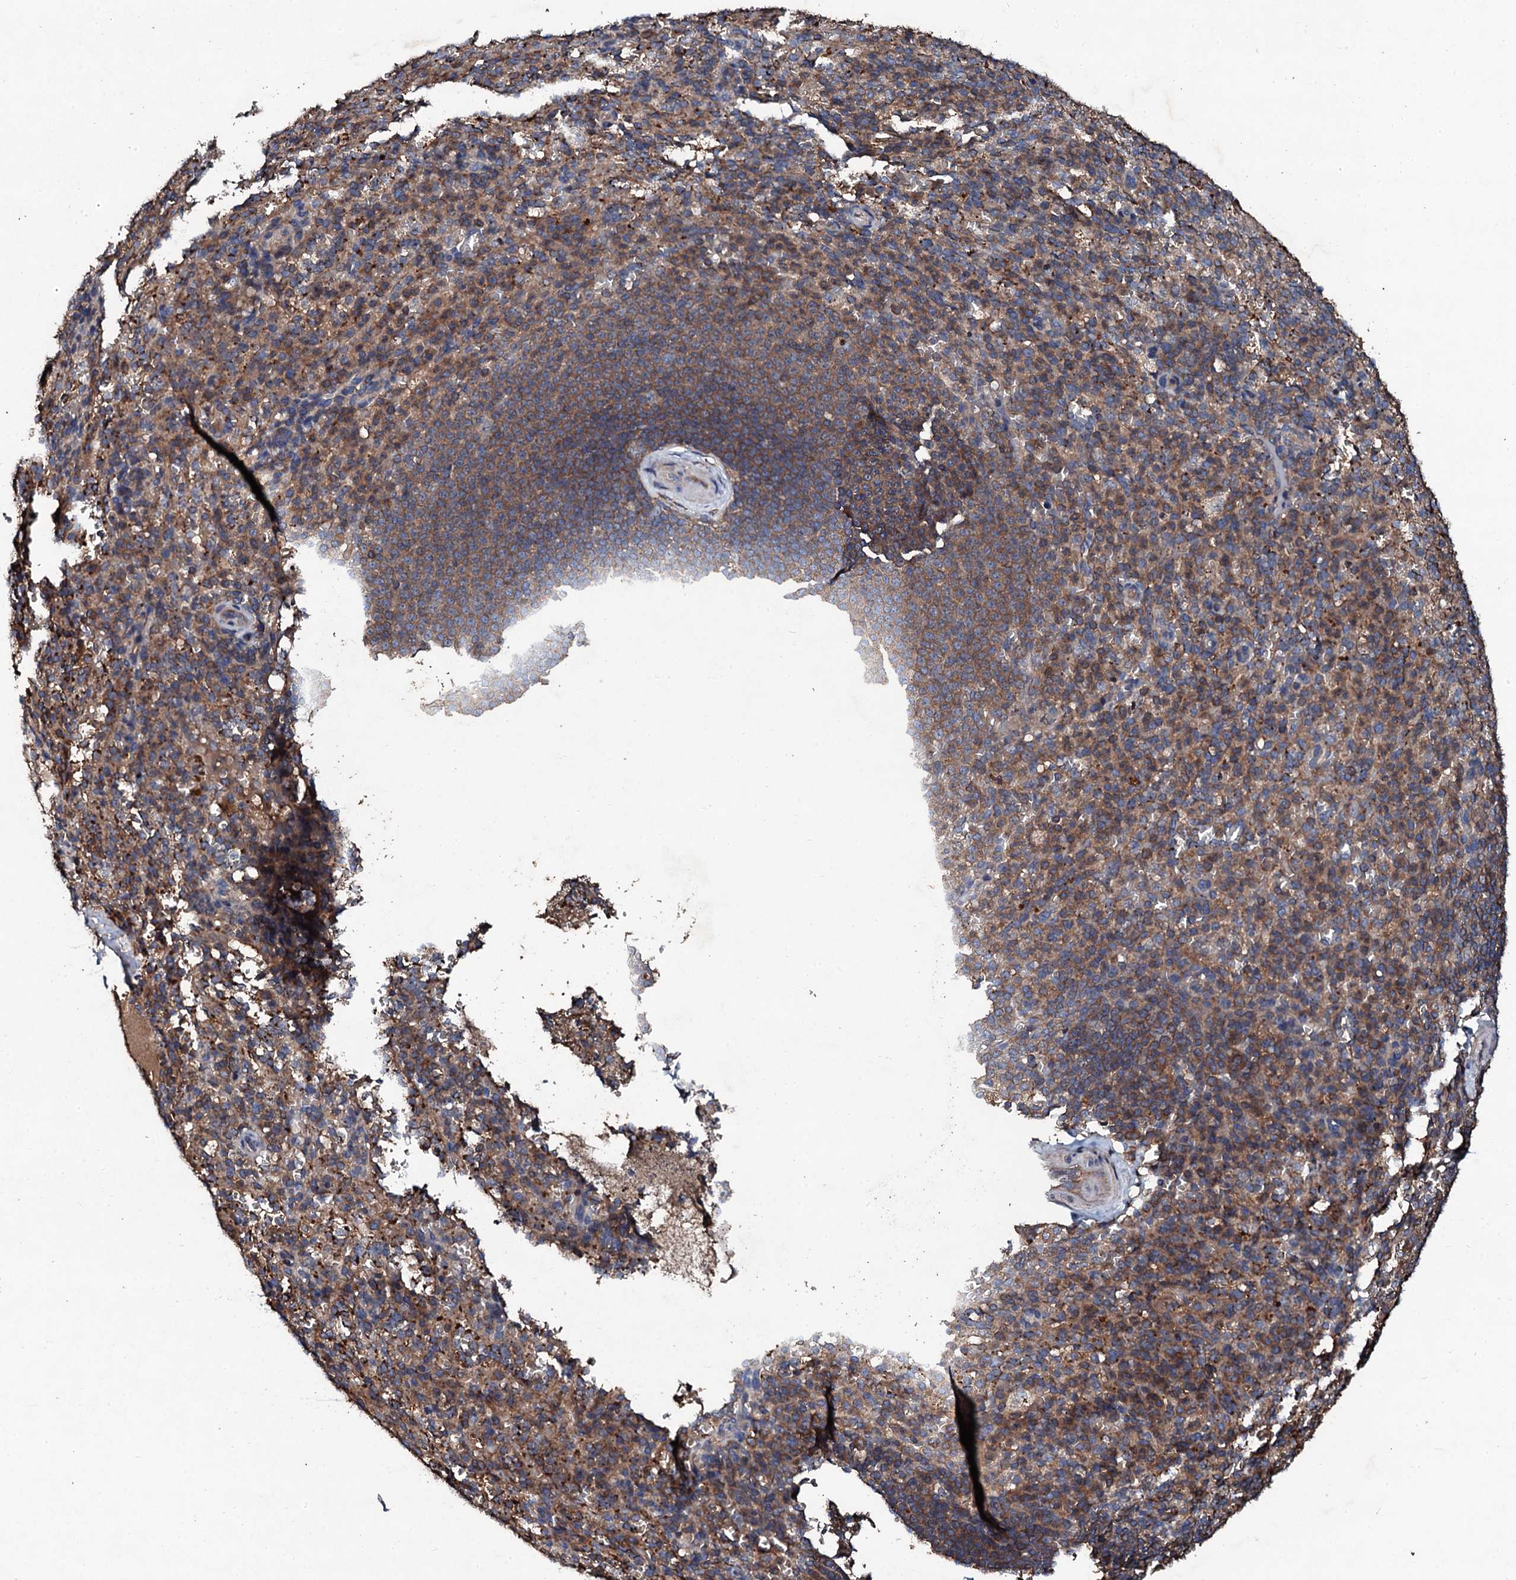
{"staining": {"intensity": "moderate", "quantity": "25%-75%", "location": "cytoplasmic/membranous"}, "tissue": "spleen", "cell_type": "Cells in red pulp", "image_type": "normal", "snomed": [{"axis": "morphology", "description": "Normal tissue, NOS"}, {"axis": "topography", "description": "Spleen"}], "caption": "Protein staining by IHC shows moderate cytoplasmic/membranous positivity in about 25%-75% of cells in red pulp in benign spleen.", "gene": "KERA", "patient": {"sex": "female", "age": 21}}